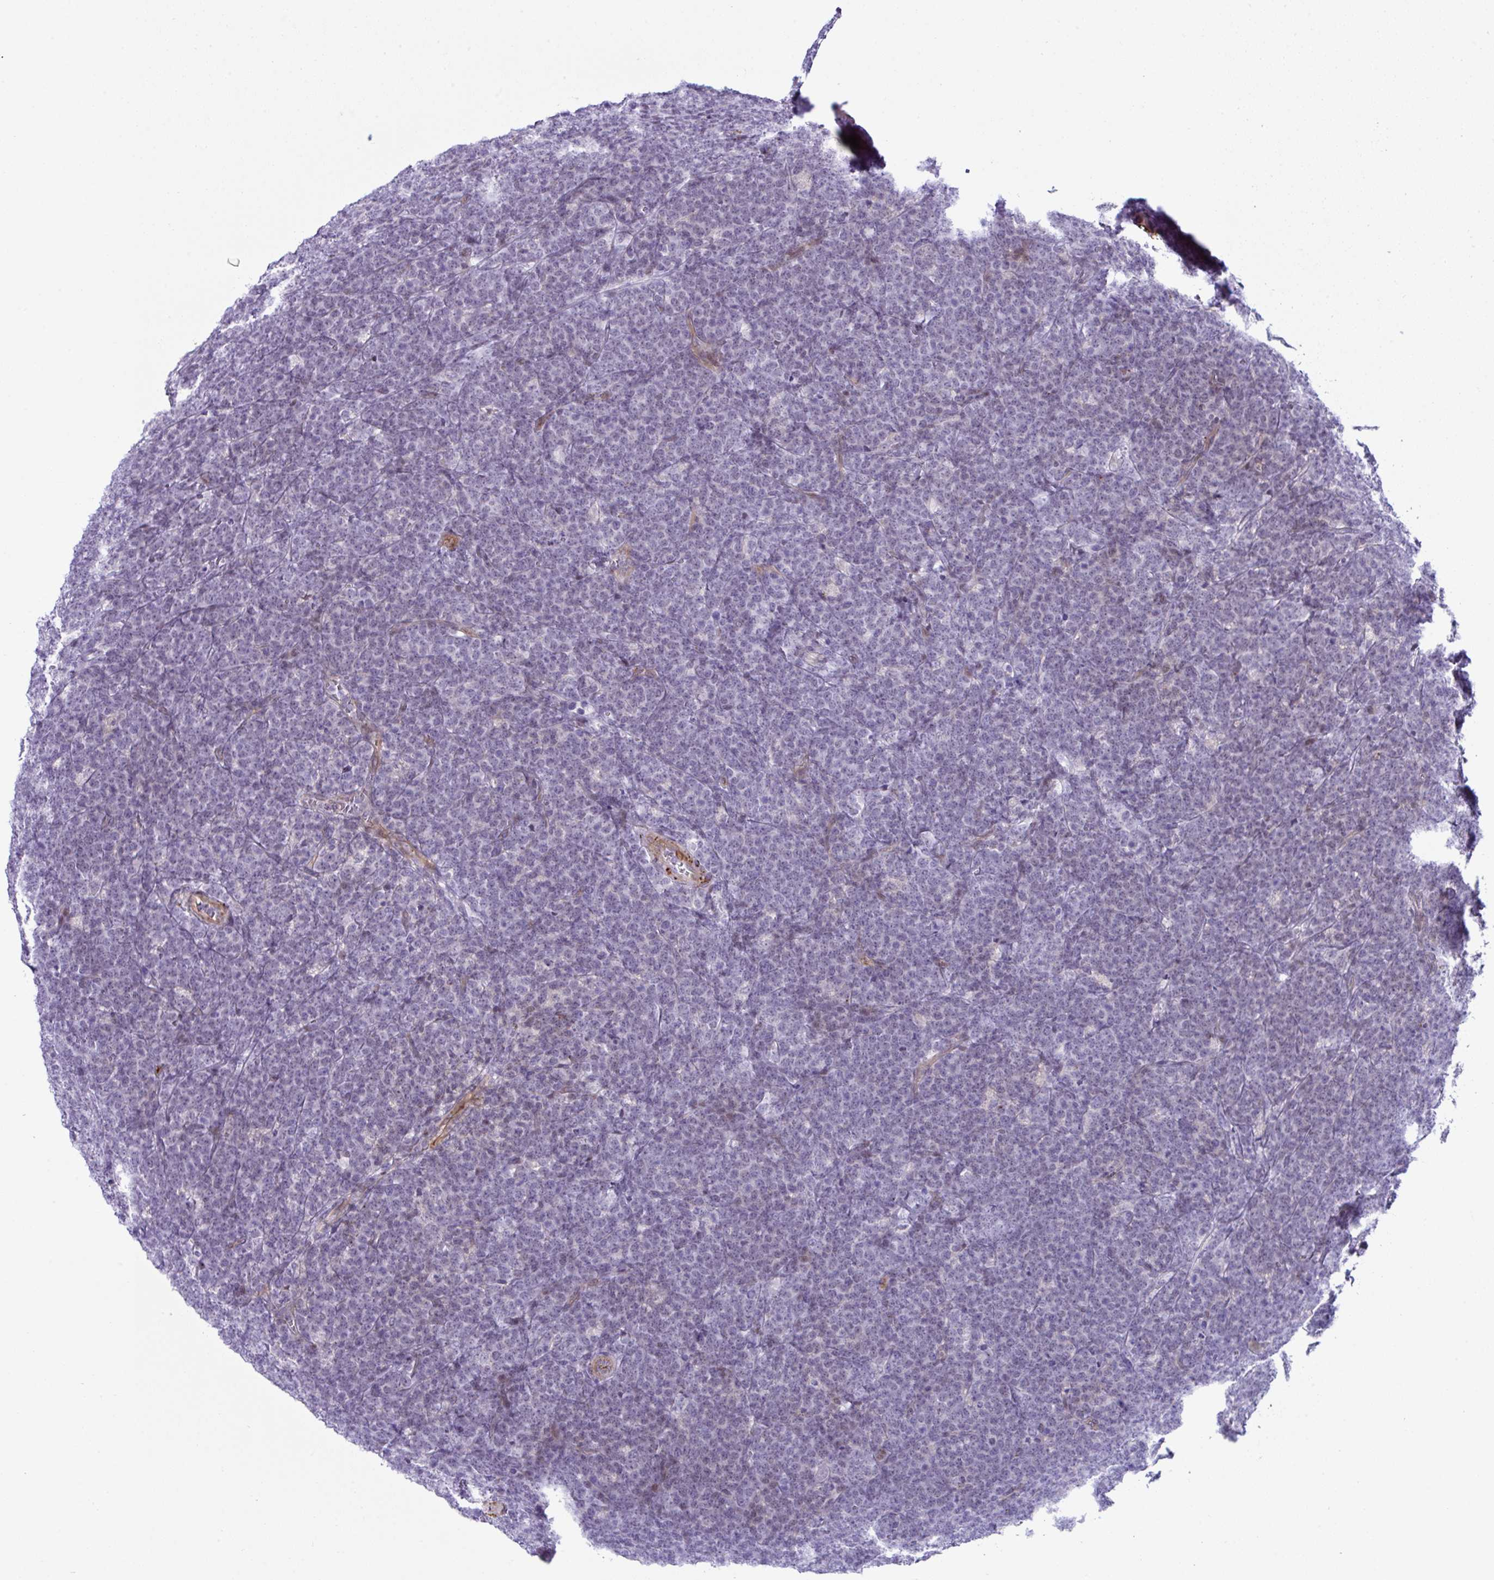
{"staining": {"intensity": "negative", "quantity": "none", "location": "none"}, "tissue": "lymphoma", "cell_type": "Tumor cells", "image_type": "cancer", "snomed": [{"axis": "morphology", "description": "Malignant lymphoma, non-Hodgkin's type, High grade"}, {"axis": "topography", "description": "Small intestine"}, {"axis": "topography", "description": "Colon"}], "caption": "Tumor cells are negative for protein expression in human lymphoma.", "gene": "FBXO34", "patient": {"sex": "male", "age": 8}}